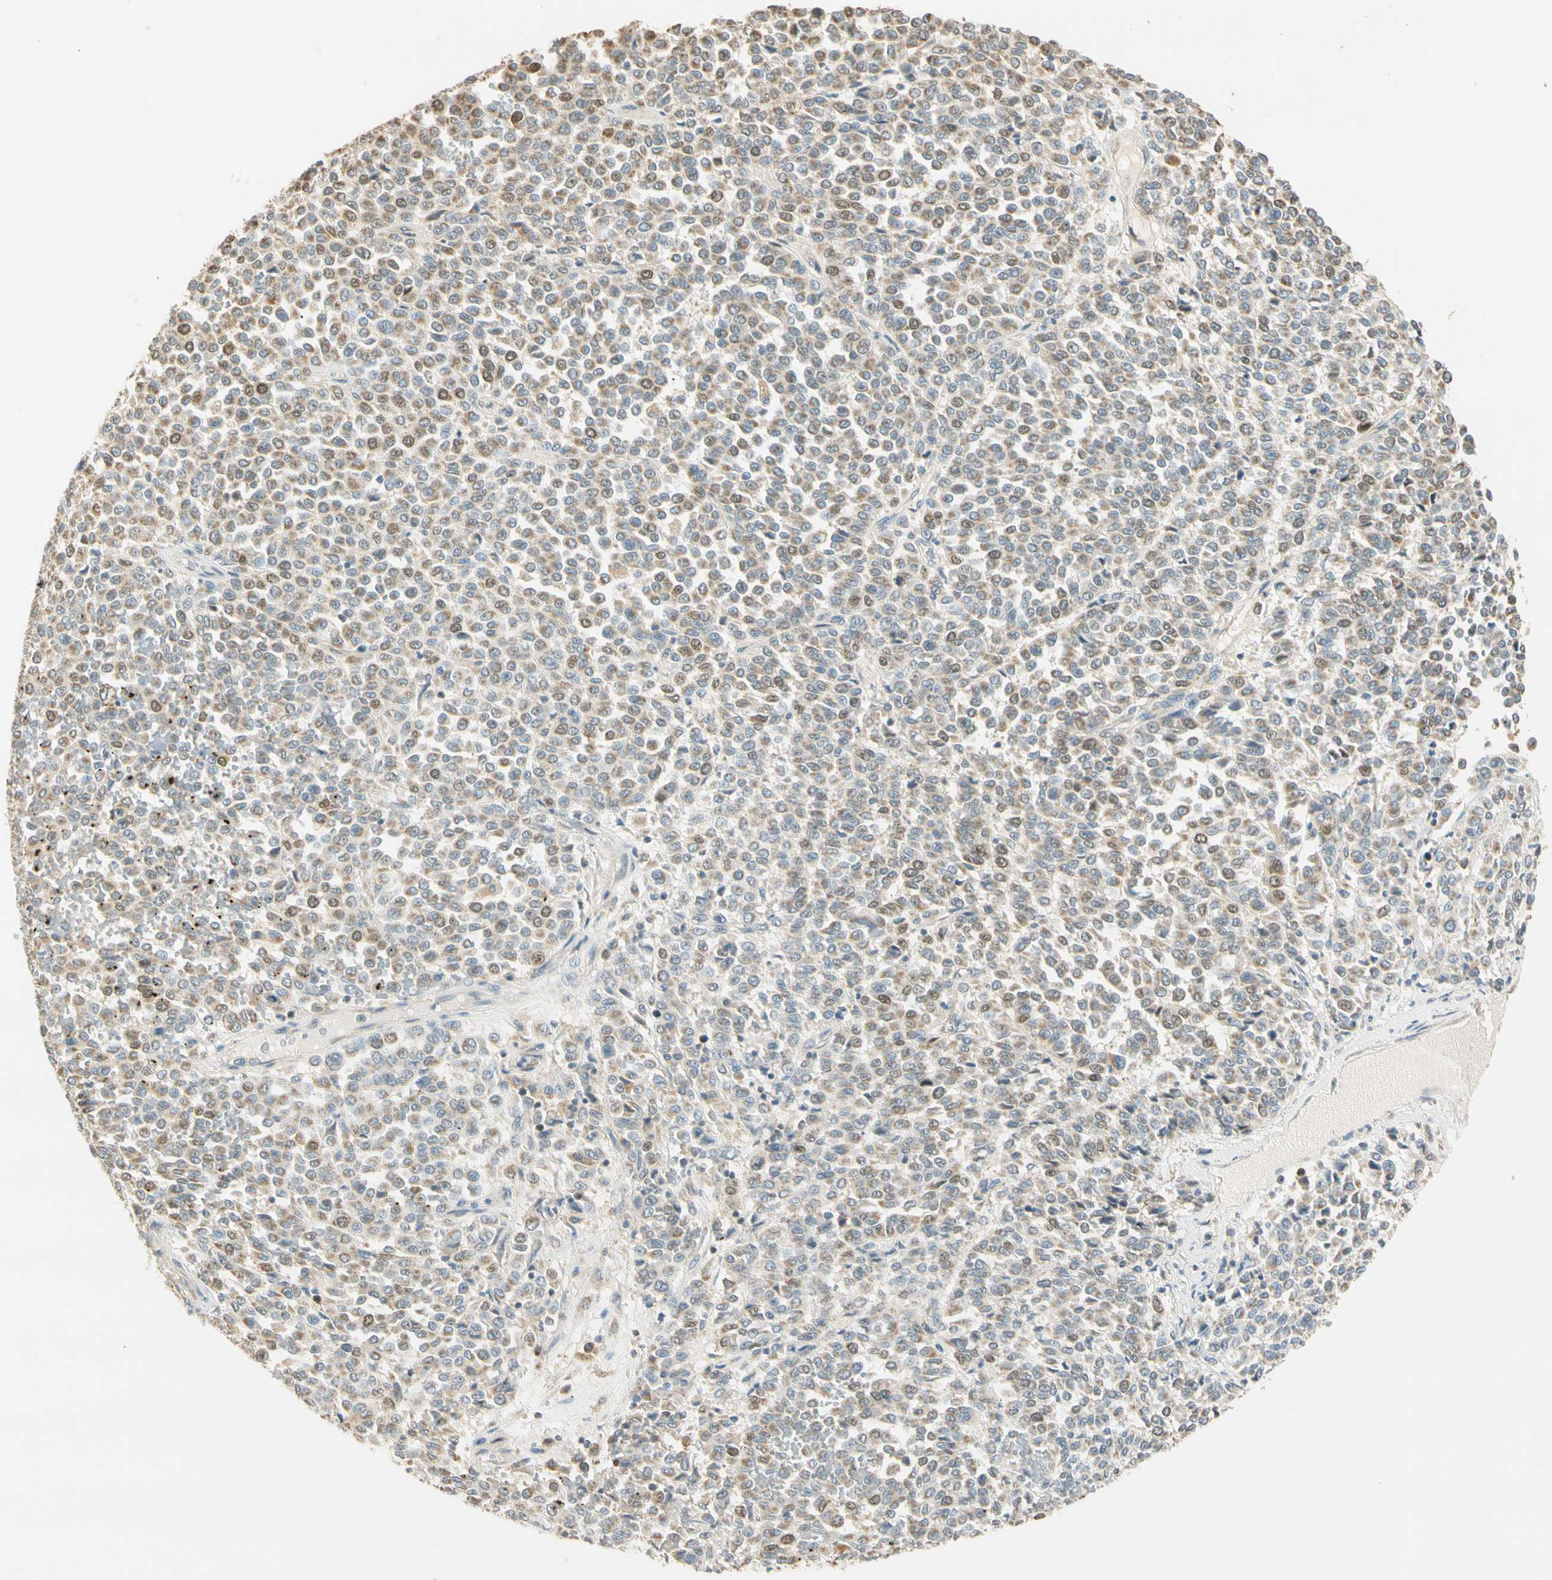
{"staining": {"intensity": "weak", "quantity": "25%-75%", "location": "cytoplasmic/membranous,nuclear"}, "tissue": "melanoma", "cell_type": "Tumor cells", "image_type": "cancer", "snomed": [{"axis": "morphology", "description": "Malignant melanoma, Metastatic site"}, {"axis": "topography", "description": "Pancreas"}], "caption": "An image showing weak cytoplasmic/membranous and nuclear staining in approximately 25%-75% of tumor cells in malignant melanoma (metastatic site), as visualized by brown immunohistochemical staining.", "gene": "RAD18", "patient": {"sex": "female", "age": 30}}